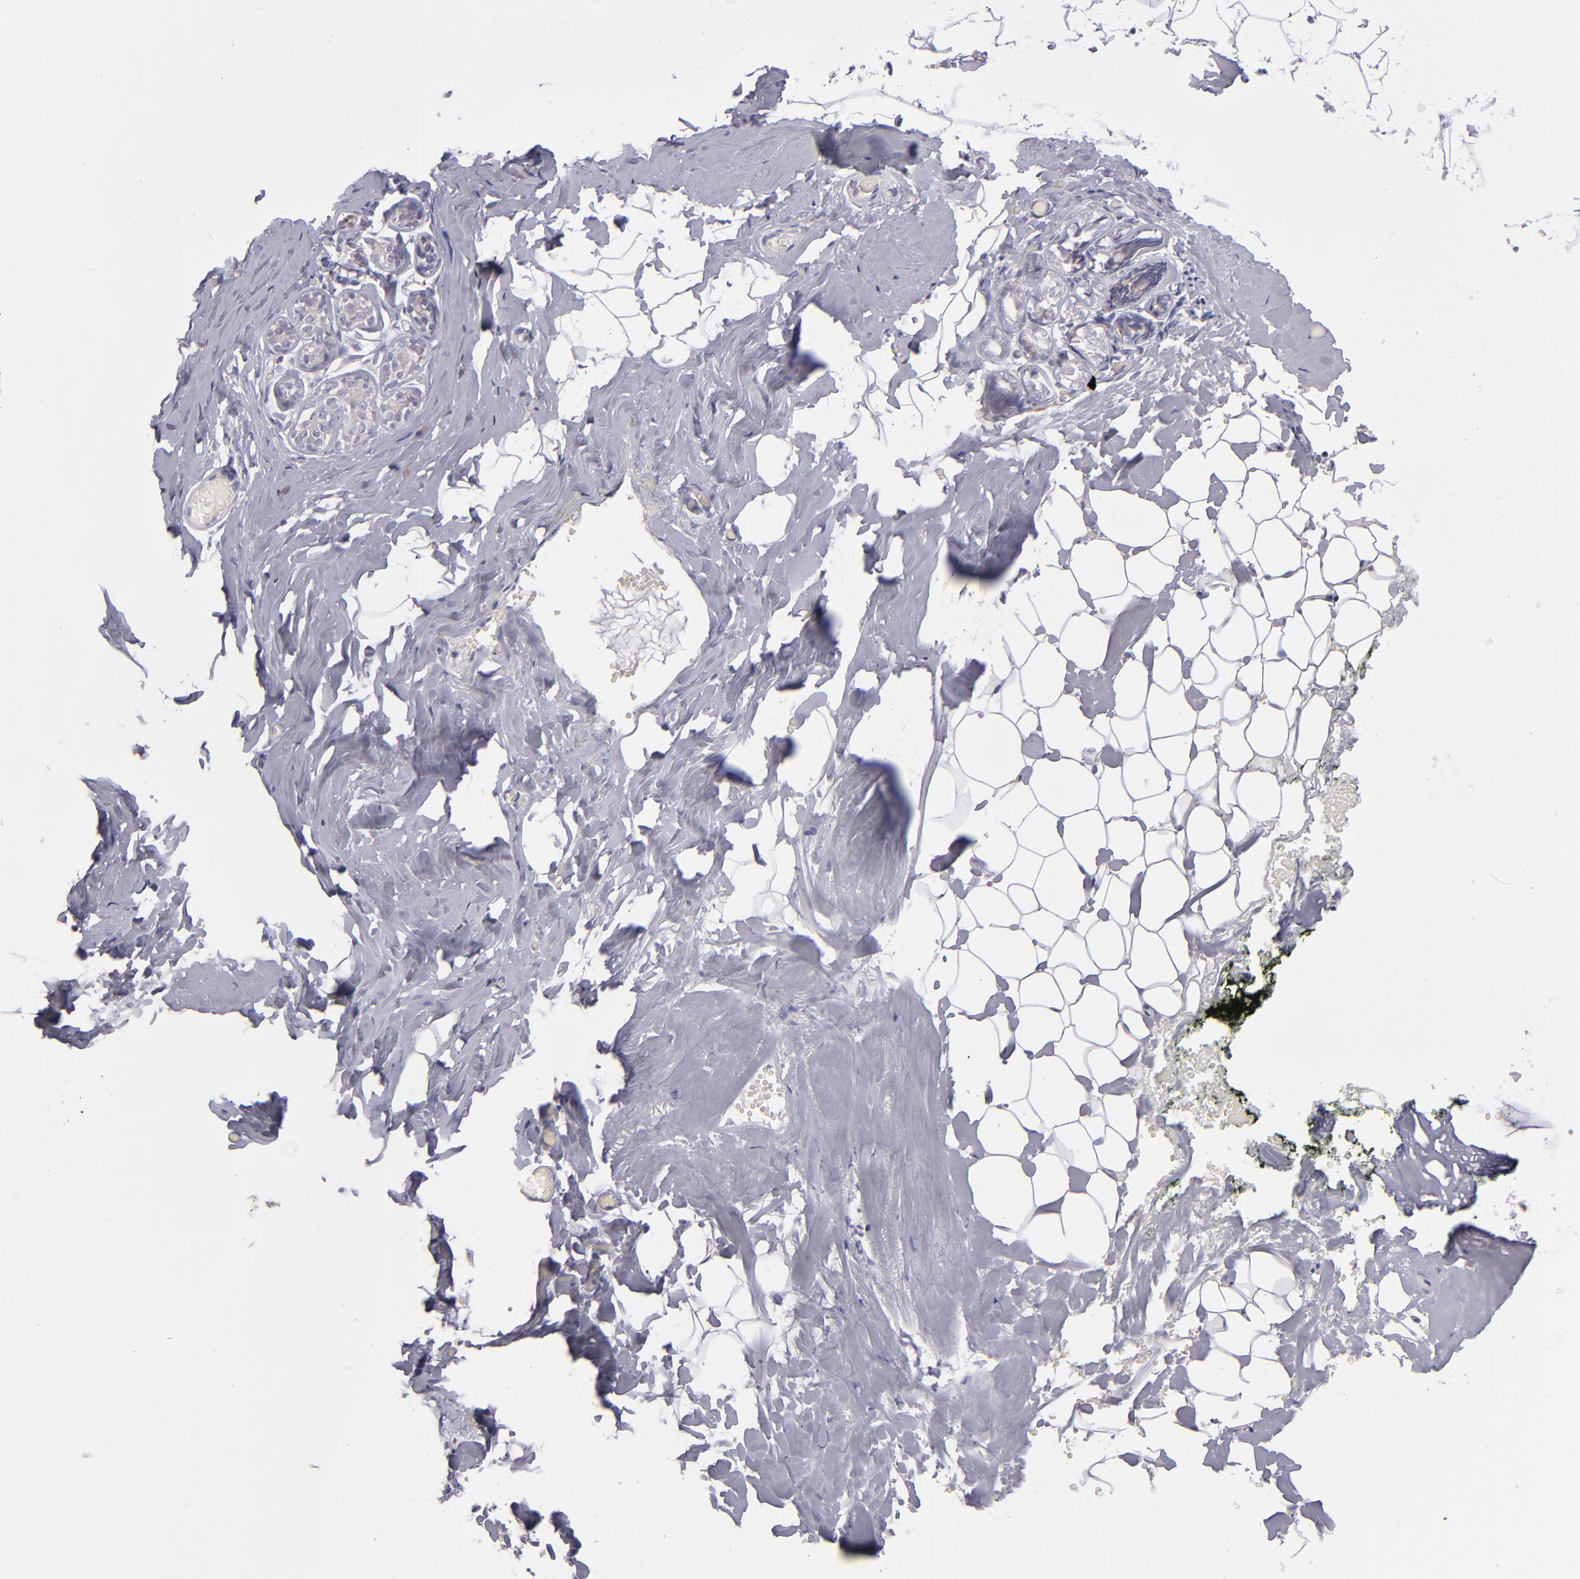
{"staining": {"intensity": "negative", "quantity": "none", "location": "none"}, "tissue": "breast", "cell_type": "Adipocytes", "image_type": "normal", "snomed": [{"axis": "morphology", "description": "Normal tissue, NOS"}, {"axis": "topography", "description": "Breast"}, {"axis": "topography", "description": "Soft tissue"}], "caption": "Protein analysis of normal breast reveals no significant expression in adipocytes.", "gene": "TRAF3", "patient": {"sex": "female", "age": 75}}